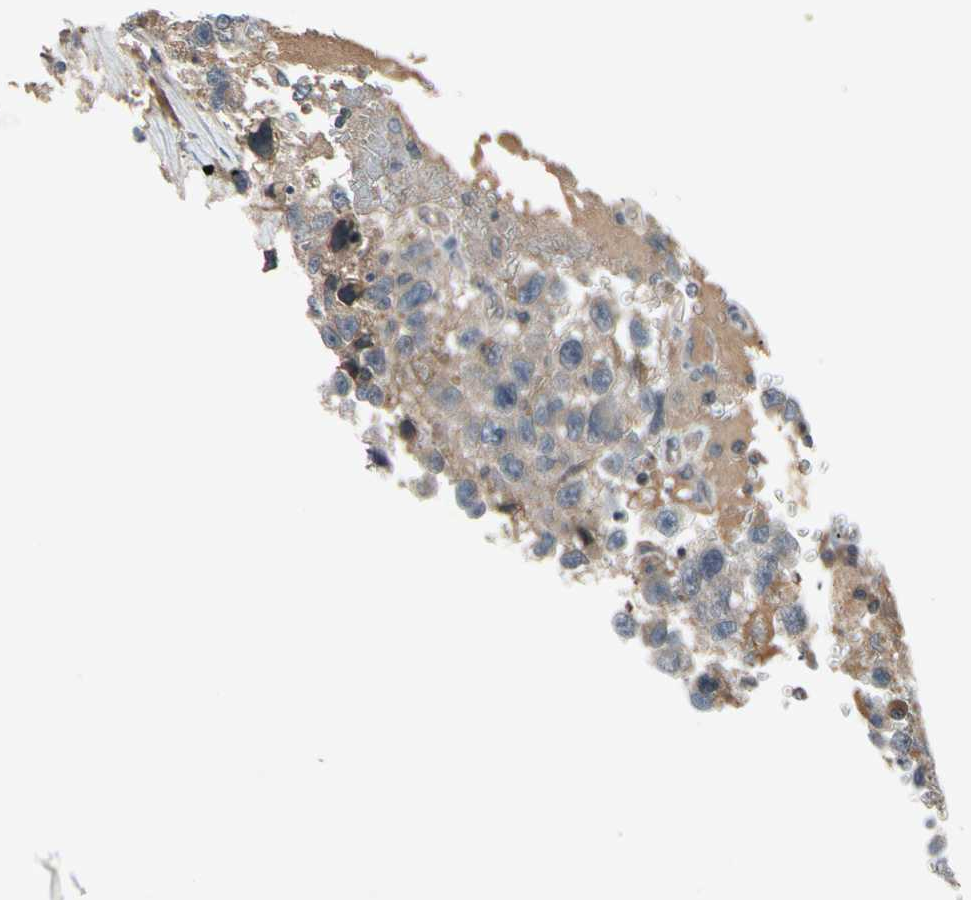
{"staining": {"intensity": "moderate", "quantity": ">75%", "location": "cytoplasmic/membranous"}, "tissue": "testis cancer", "cell_type": "Tumor cells", "image_type": "cancer", "snomed": [{"axis": "morphology", "description": "Seminoma, NOS"}, {"axis": "topography", "description": "Testis"}], "caption": "Tumor cells display medium levels of moderate cytoplasmic/membranous positivity in about >75% of cells in testis seminoma. (brown staining indicates protein expression, while blue staining denotes nuclei).", "gene": "NSF", "patient": {"sex": "male", "age": 33}}